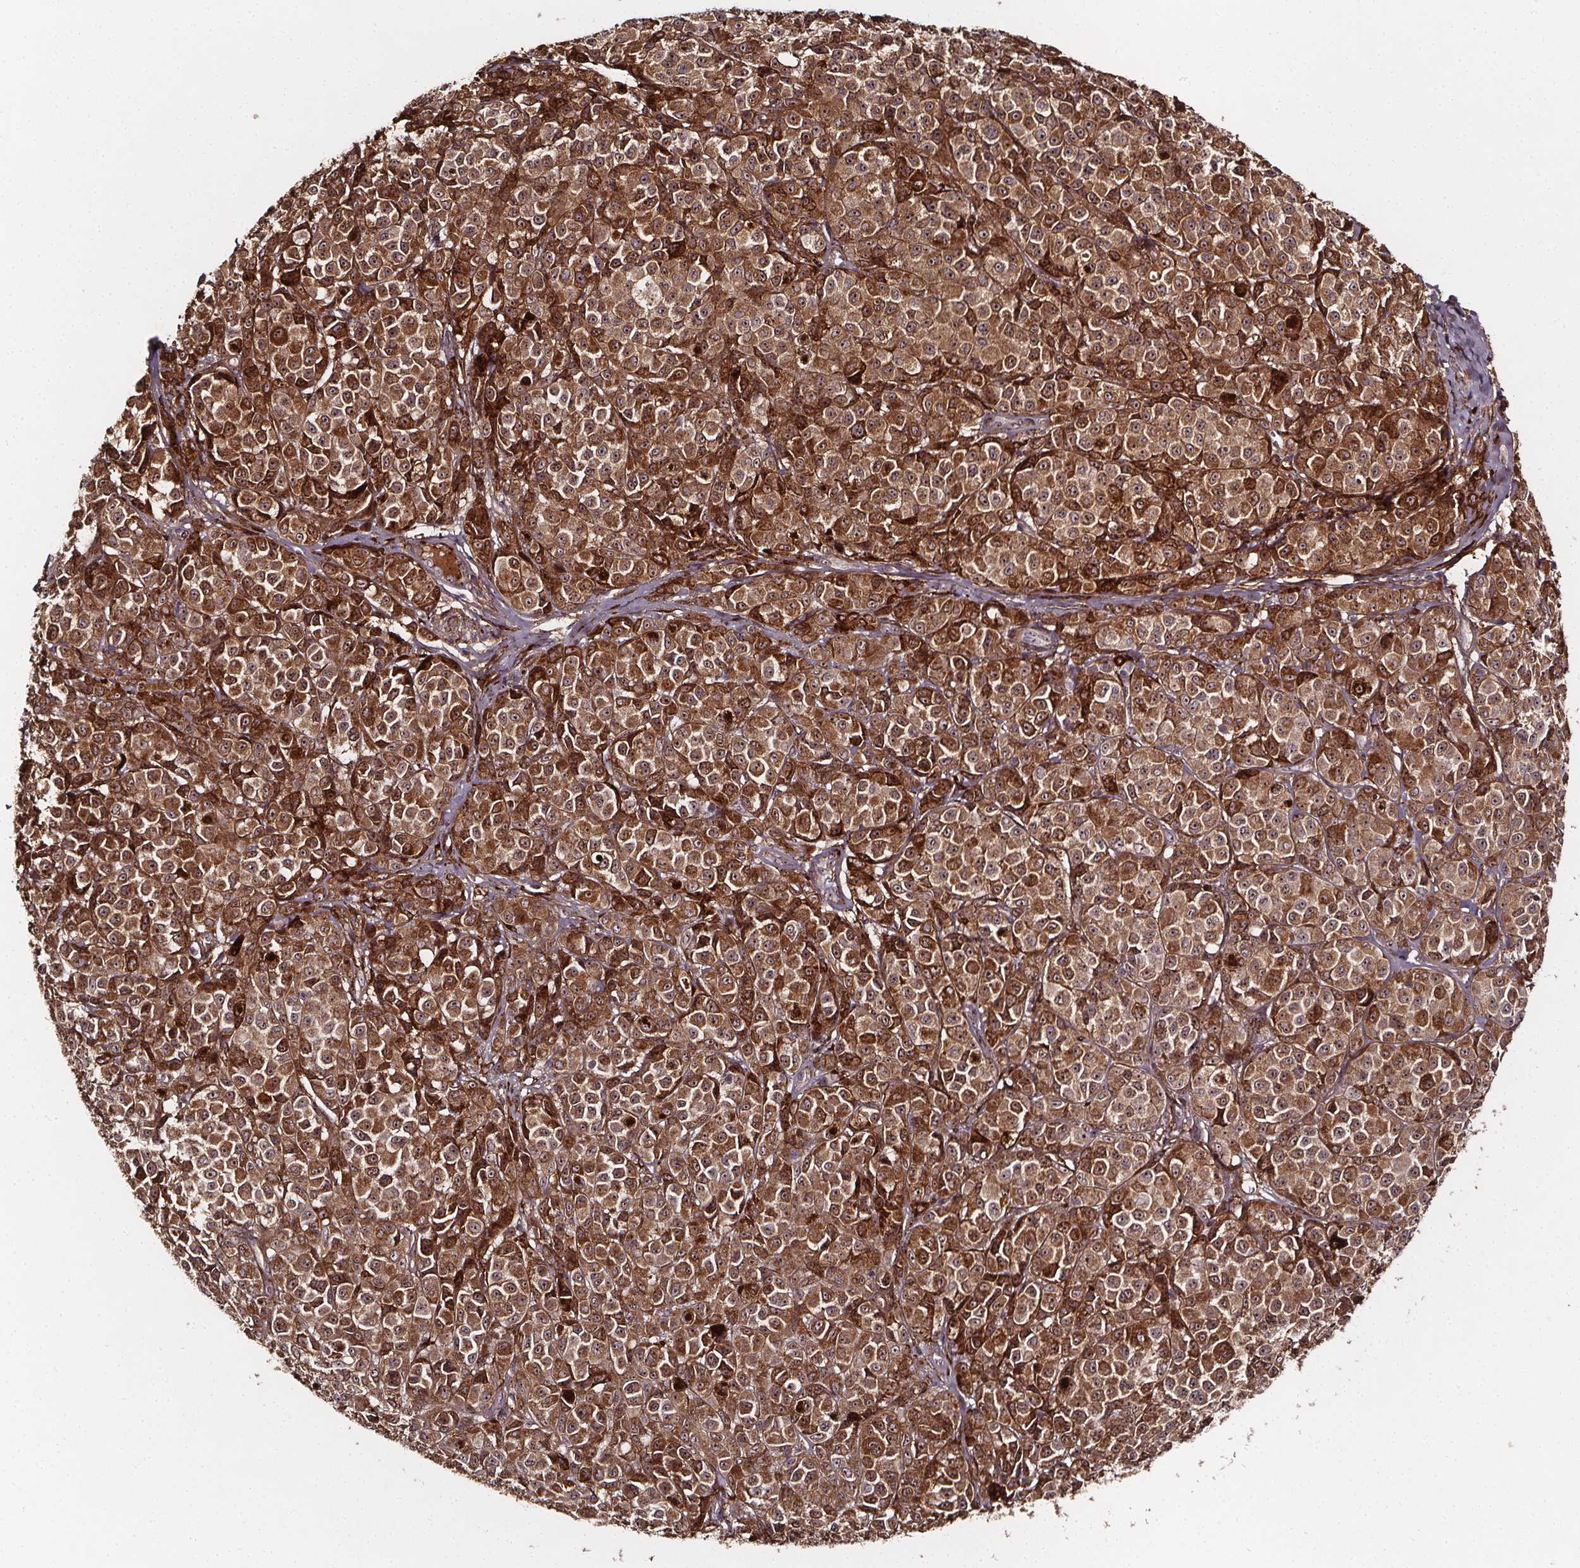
{"staining": {"intensity": "moderate", "quantity": "25%-75%", "location": "cytoplasmic/membranous,nuclear"}, "tissue": "melanoma", "cell_type": "Tumor cells", "image_type": "cancer", "snomed": [{"axis": "morphology", "description": "Malignant melanoma, NOS"}, {"axis": "topography", "description": "Skin"}], "caption": "Tumor cells show medium levels of moderate cytoplasmic/membranous and nuclear positivity in approximately 25%-75% of cells in human melanoma.", "gene": "AEBP1", "patient": {"sex": "male", "age": 89}}